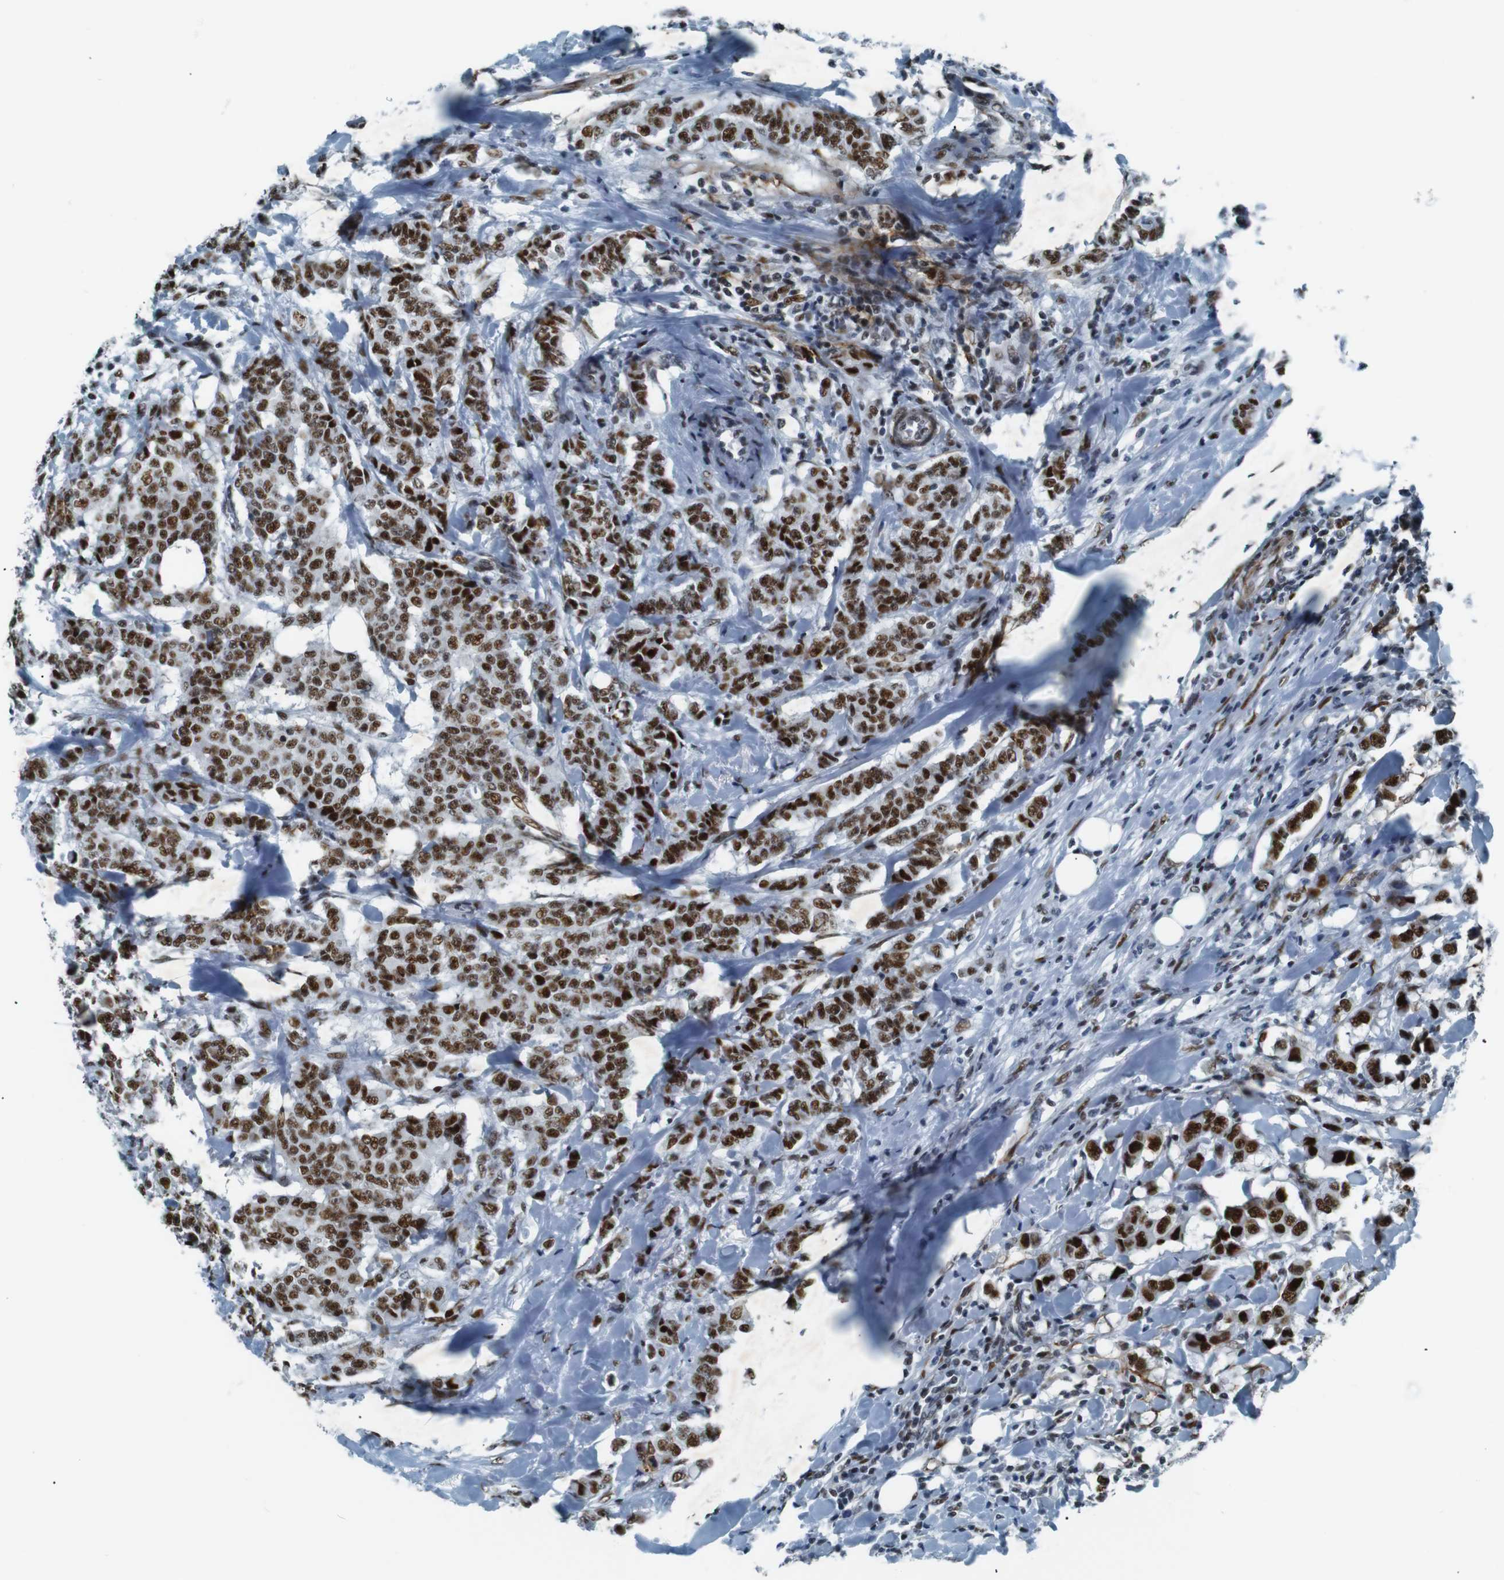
{"staining": {"intensity": "strong", "quantity": ">75%", "location": "nuclear"}, "tissue": "breast cancer", "cell_type": "Tumor cells", "image_type": "cancer", "snomed": [{"axis": "morphology", "description": "Duct carcinoma"}, {"axis": "topography", "description": "Breast"}], "caption": "Protein expression analysis of breast cancer (intraductal carcinoma) shows strong nuclear positivity in about >75% of tumor cells. The protein is shown in brown color, while the nuclei are stained blue.", "gene": "HEXIM1", "patient": {"sex": "female", "age": 40}}